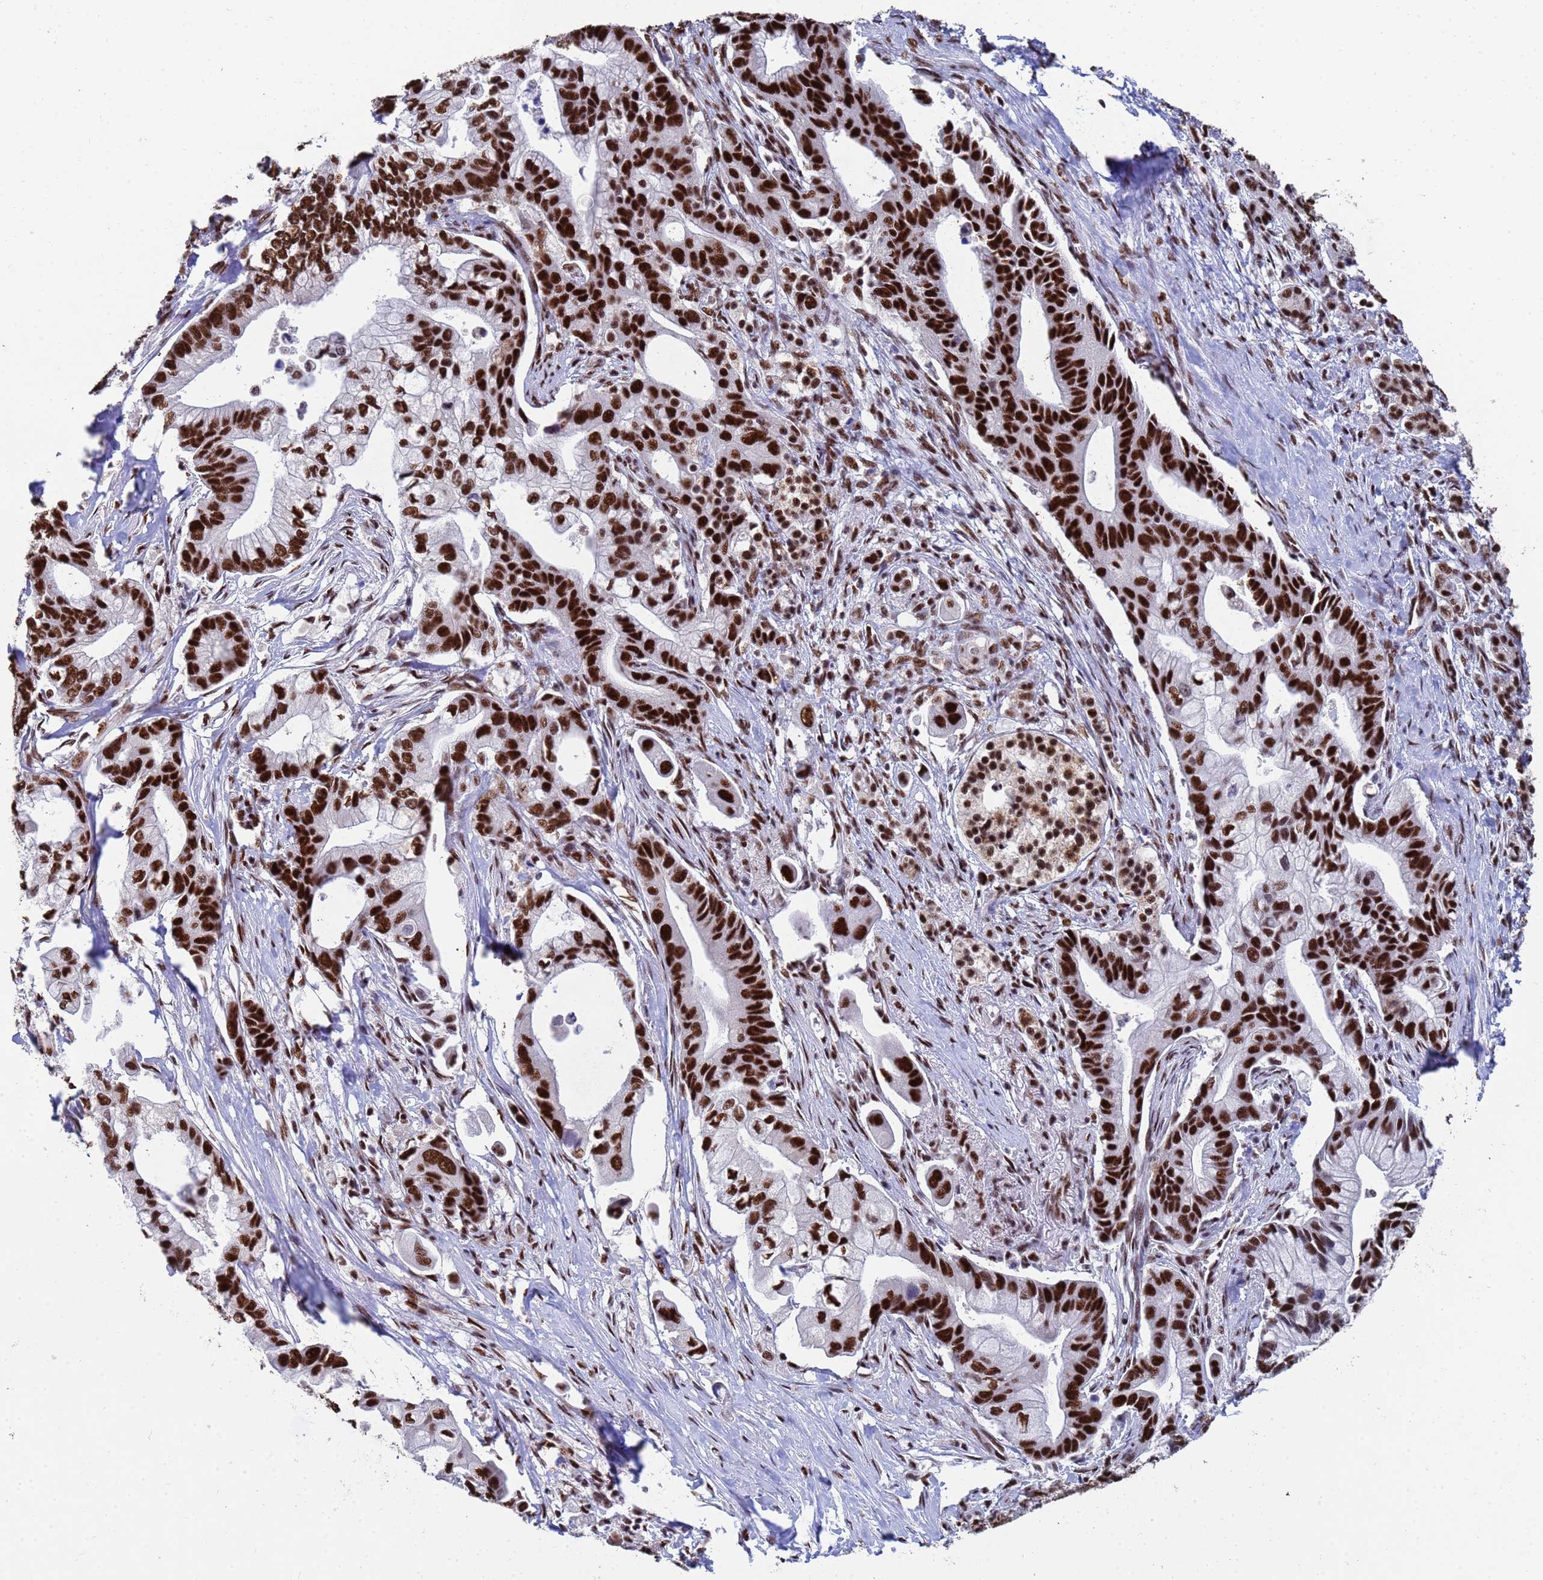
{"staining": {"intensity": "strong", "quantity": ">75%", "location": "nuclear"}, "tissue": "pancreatic cancer", "cell_type": "Tumor cells", "image_type": "cancer", "snomed": [{"axis": "morphology", "description": "Adenocarcinoma, NOS"}, {"axis": "topography", "description": "Pancreas"}], "caption": "DAB immunohistochemical staining of pancreatic adenocarcinoma demonstrates strong nuclear protein positivity in approximately >75% of tumor cells.", "gene": "SF3B2", "patient": {"sex": "male", "age": 68}}